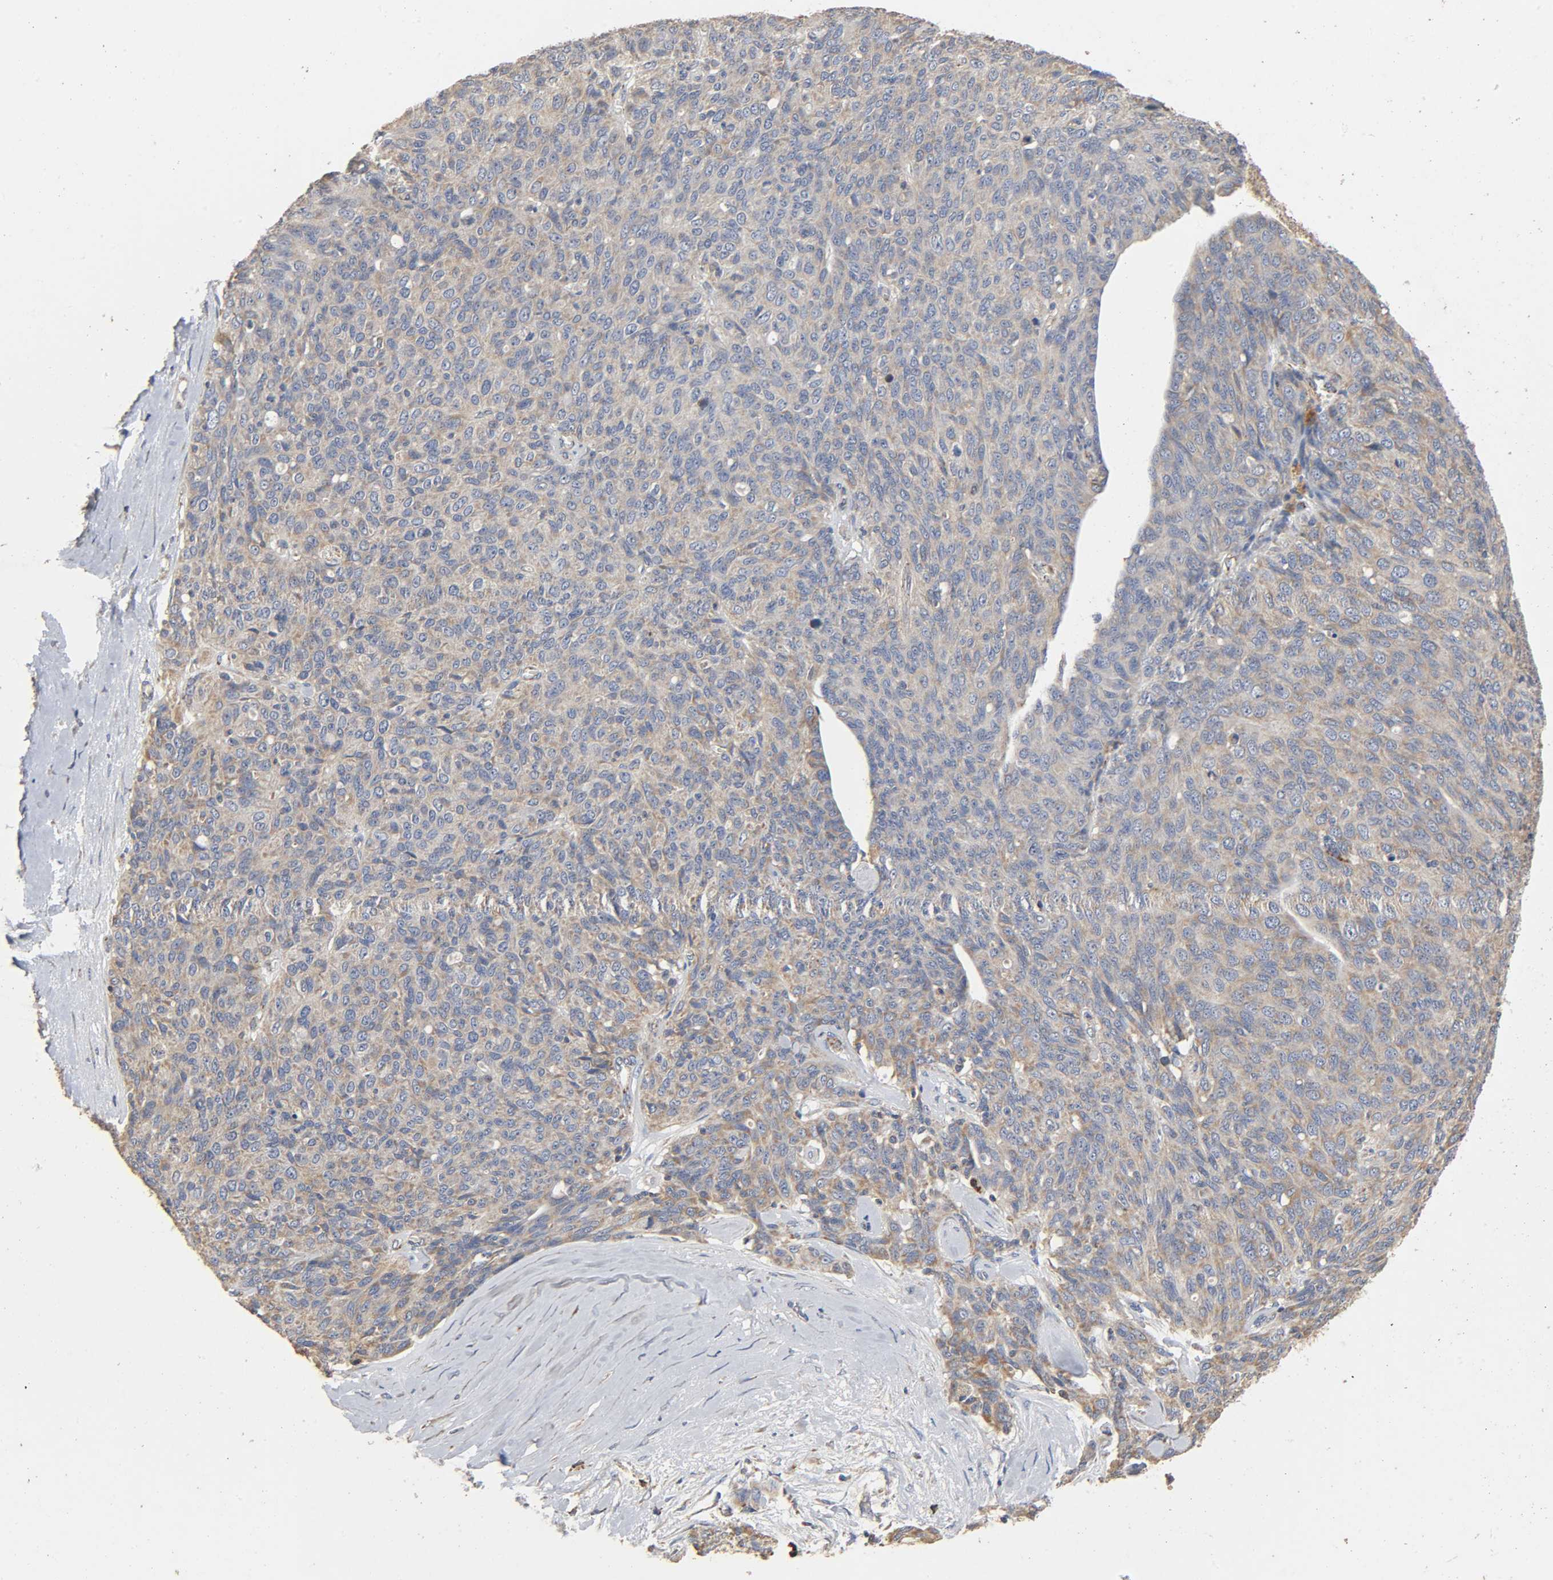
{"staining": {"intensity": "weak", "quantity": "25%-75%", "location": "cytoplasmic/membranous"}, "tissue": "ovarian cancer", "cell_type": "Tumor cells", "image_type": "cancer", "snomed": [{"axis": "morphology", "description": "Carcinoma, endometroid"}, {"axis": "topography", "description": "Ovary"}], "caption": "Human endometroid carcinoma (ovarian) stained with a brown dye shows weak cytoplasmic/membranous positive staining in about 25%-75% of tumor cells.", "gene": "NDUFS3", "patient": {"sex": "female", "age": 60}}